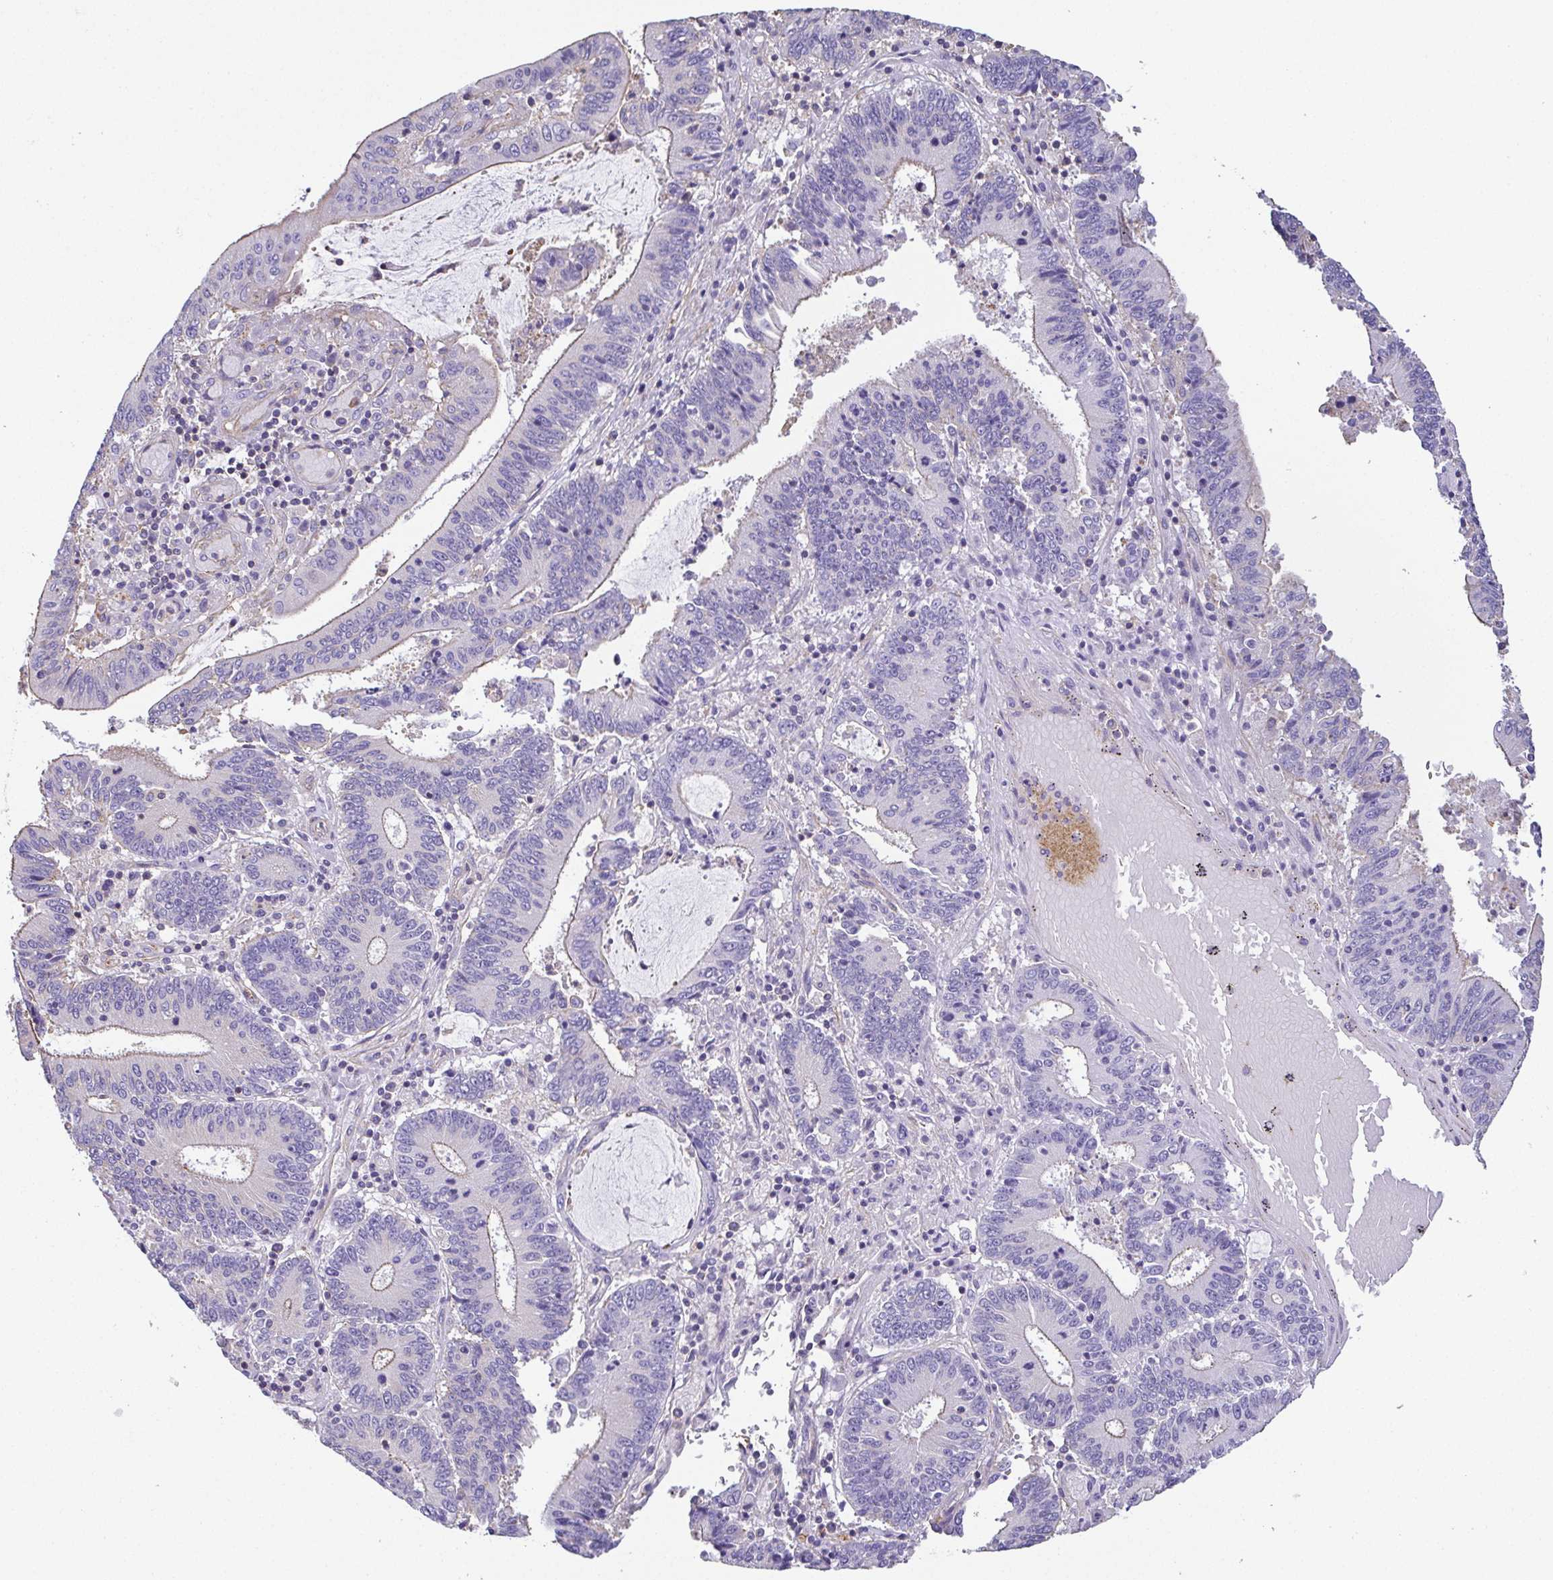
{"staining": {"intensity": "negative", "quantity": "none", "location": "none"}, "tissue": "stomach cancer", "cell_type": "Tumor cells", "image_type": "cancer", "snomed": [{"axis": "morphology", "description": "Adenocarcinoma, NOS"}, {"axis": "topography", "description": "Stomach, upper"}], "caption": "Tumor cells show no significant expression in stomach cancer (adenocarcinoma).", "gene": "MYL6", "patient": {"sex": "male", "age": 68}}